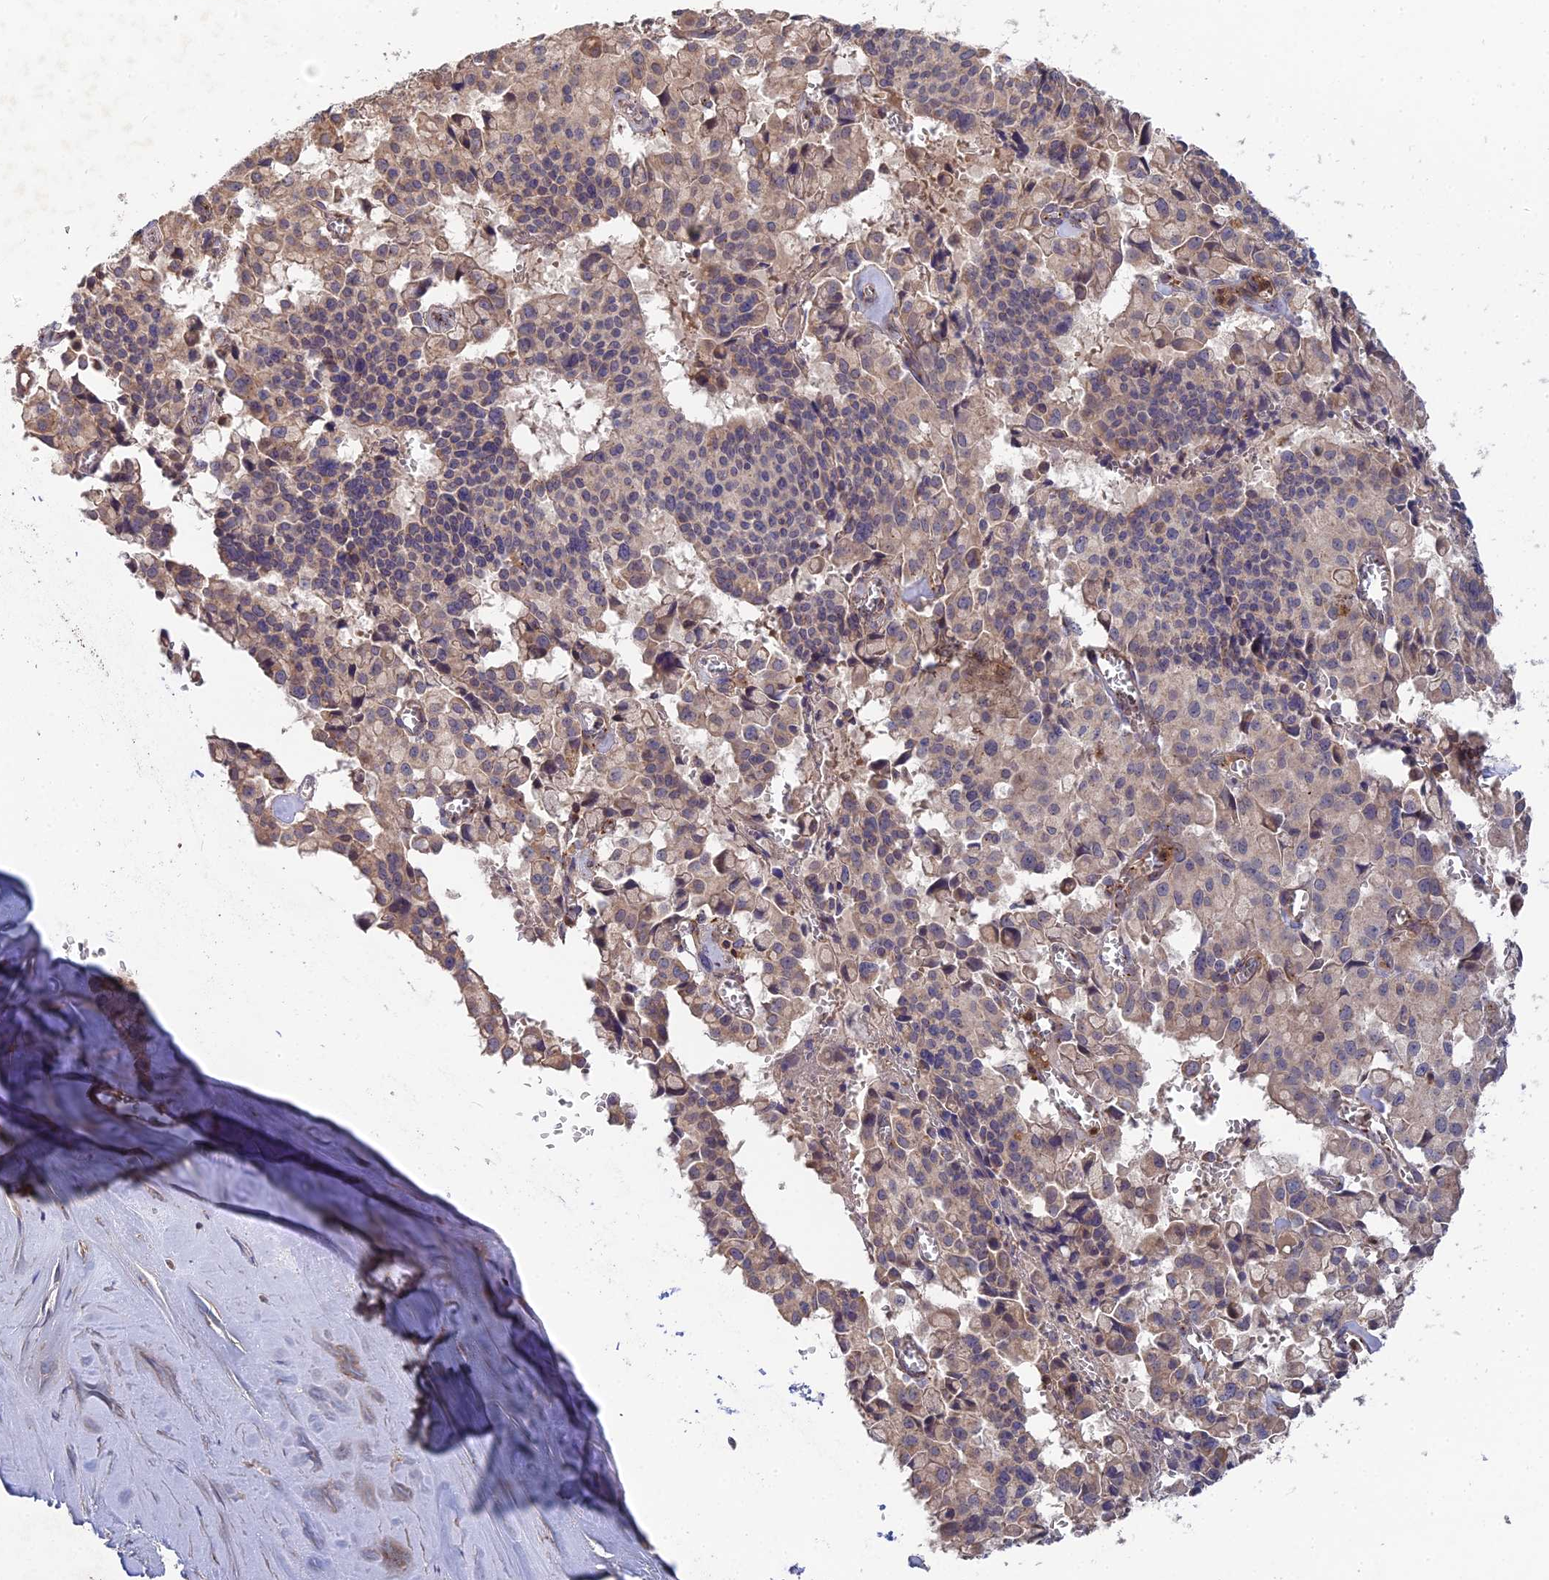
{"staining": {"intensity": "weak", "quantity": ">75%", "location": "cytoplasmic/membranous"}, "tissue": "pancreatic cancer", "cell_type": "Tumor cells", "image_type": "cancer", "snomed": [{"axis": "morphology", "description": "Adenocarcinoma, NOS"}, {"axis": "topography", "description": "Pancreas"}], "caption": "There is low levels of weak cytoplasmic/membranous expression in tumor cells of pancreatic cancer, as demonstrated by immunohistochemical staining (brown color).", "gene": "RPIA", "patient": {"sex": "male", "age": 65}}